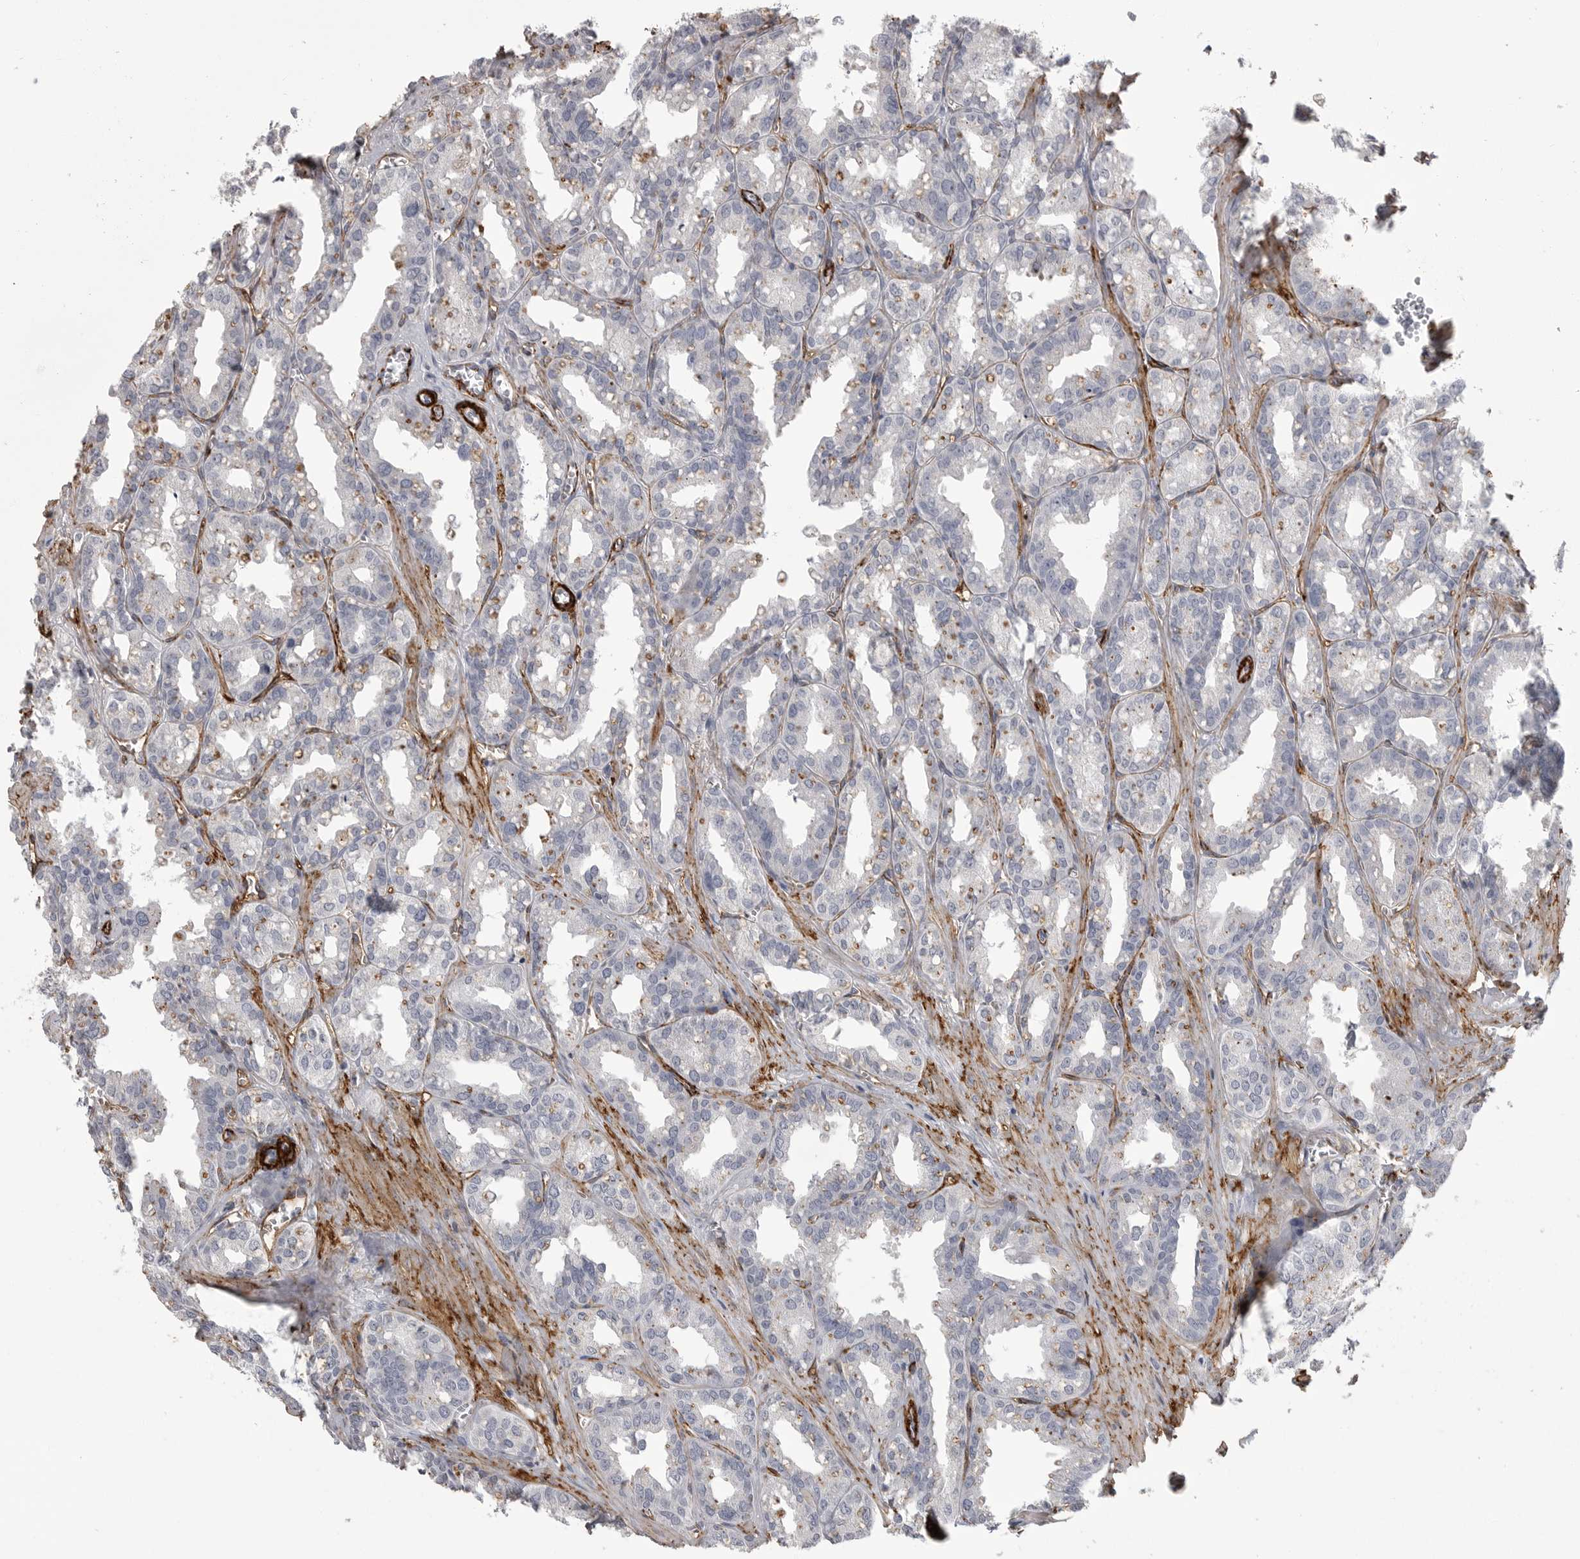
{"staining": {"intensity": "negative", "quantity": "none", "location": "none"}, "tissue": "seminal vesicle", "cell_type": "Glandular cells", "image_type": "normal", "snomed": [{"axis": "morphology", "description": "Normal tissue, NOS"}, {"axis": "topography", "description": "Prostate"}, {"axis": "topography", "description": "Seminal veicle"}], "caption": "A photomicrograph of seminal vesicle stained for a protein demonstrates no brown staining in glandular cells.", "gene": "AOC3", "patient": {"sex": "male", "age": 51}}